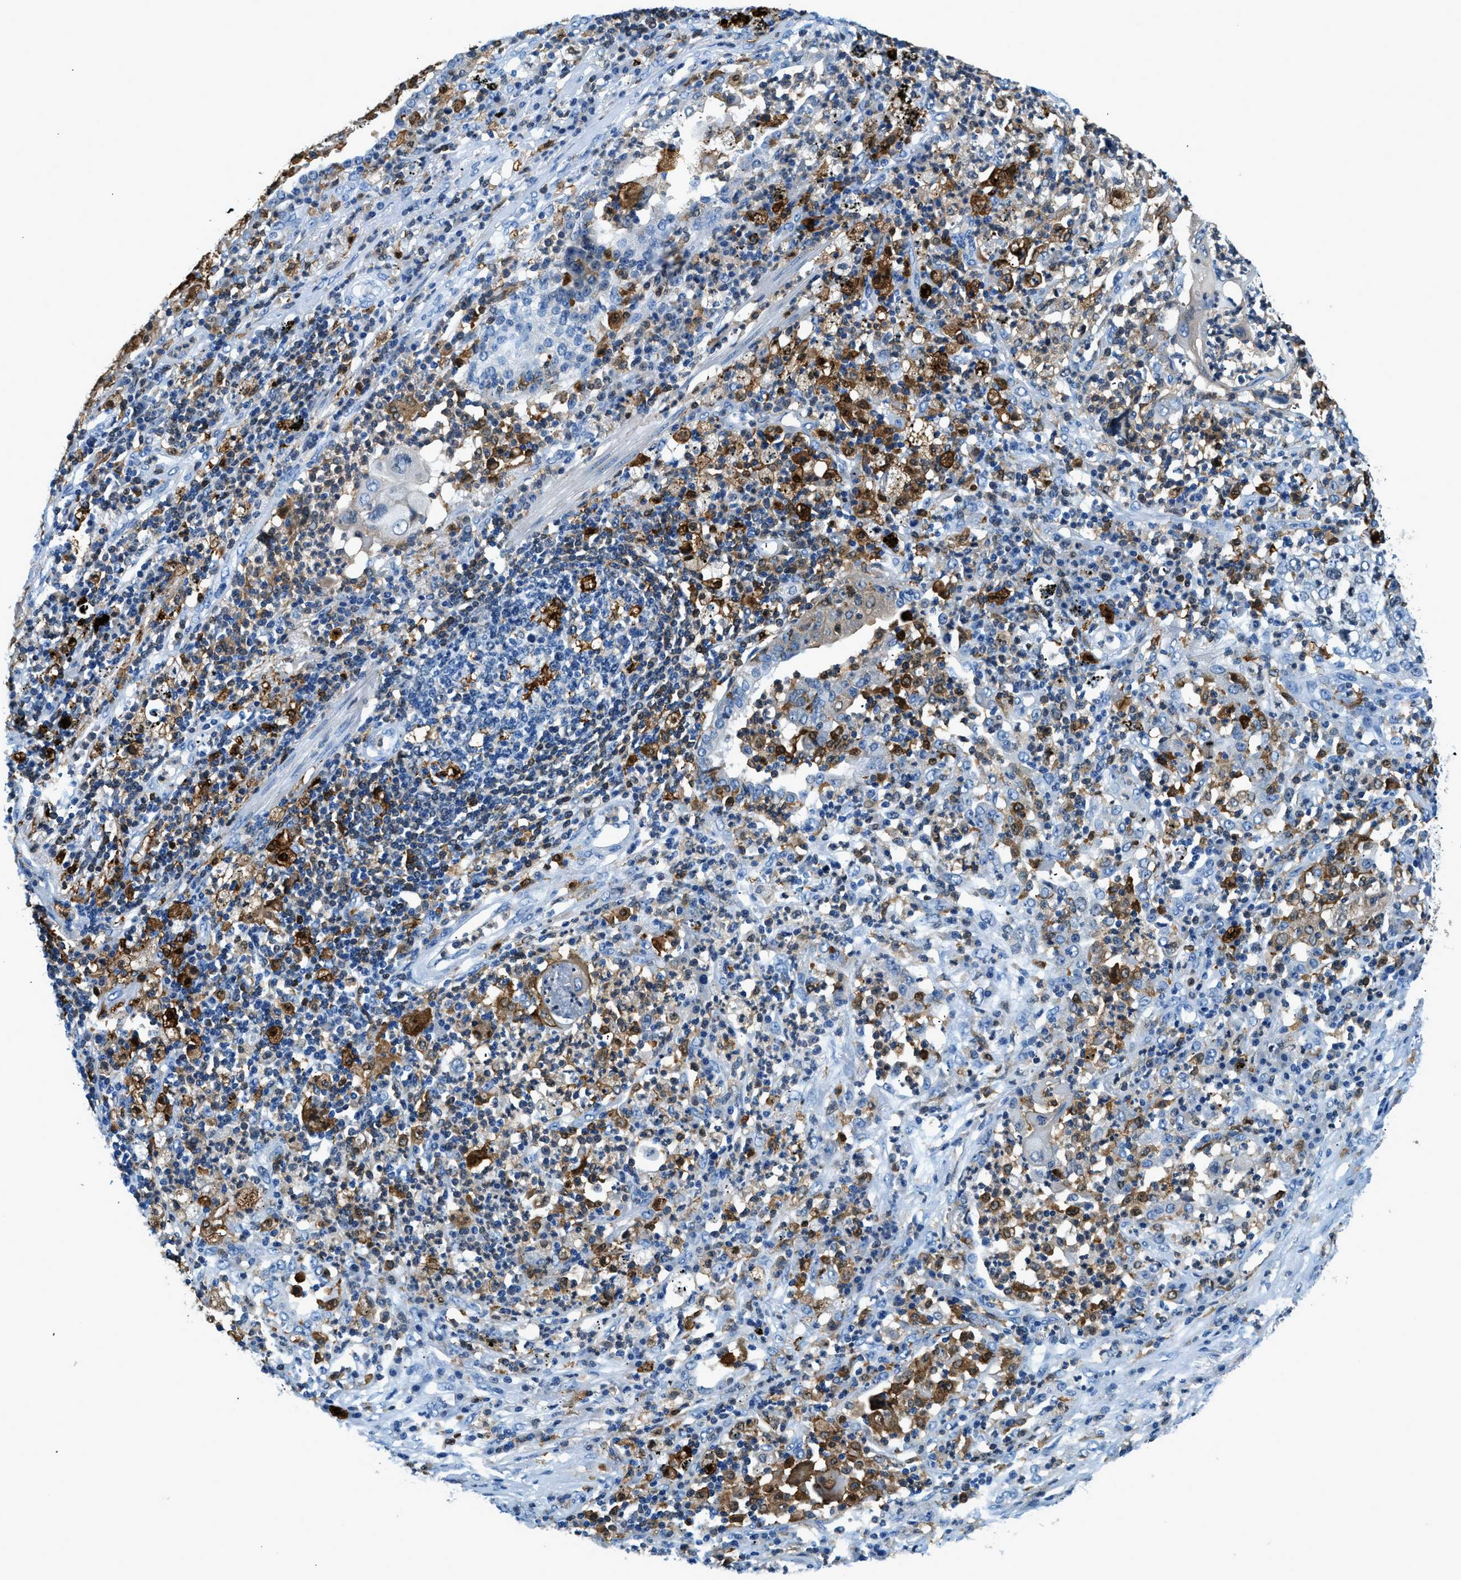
{"staining": {"intensity": "negative", "quantity": "none", "location": "none"}, "tissue": "lung cancer", "cell_type": "Tumor cells", "image_type": "cancer", "snomed": [{"axis": "morphology", "description": "Squamous cell carcinoma, NOS"}, {"axis": "topography", "description": "Lung"}], "caption": "The photomicrograph displays no significant staining in tumor cells of lung cancer. (Brightfield microscopy of DAB (3,3'-diaminobenzidine) immunohistochemistry (IHC) at high magnification).", "gene": "CAPG", "patient": {"sex": "female", "age": 63}}